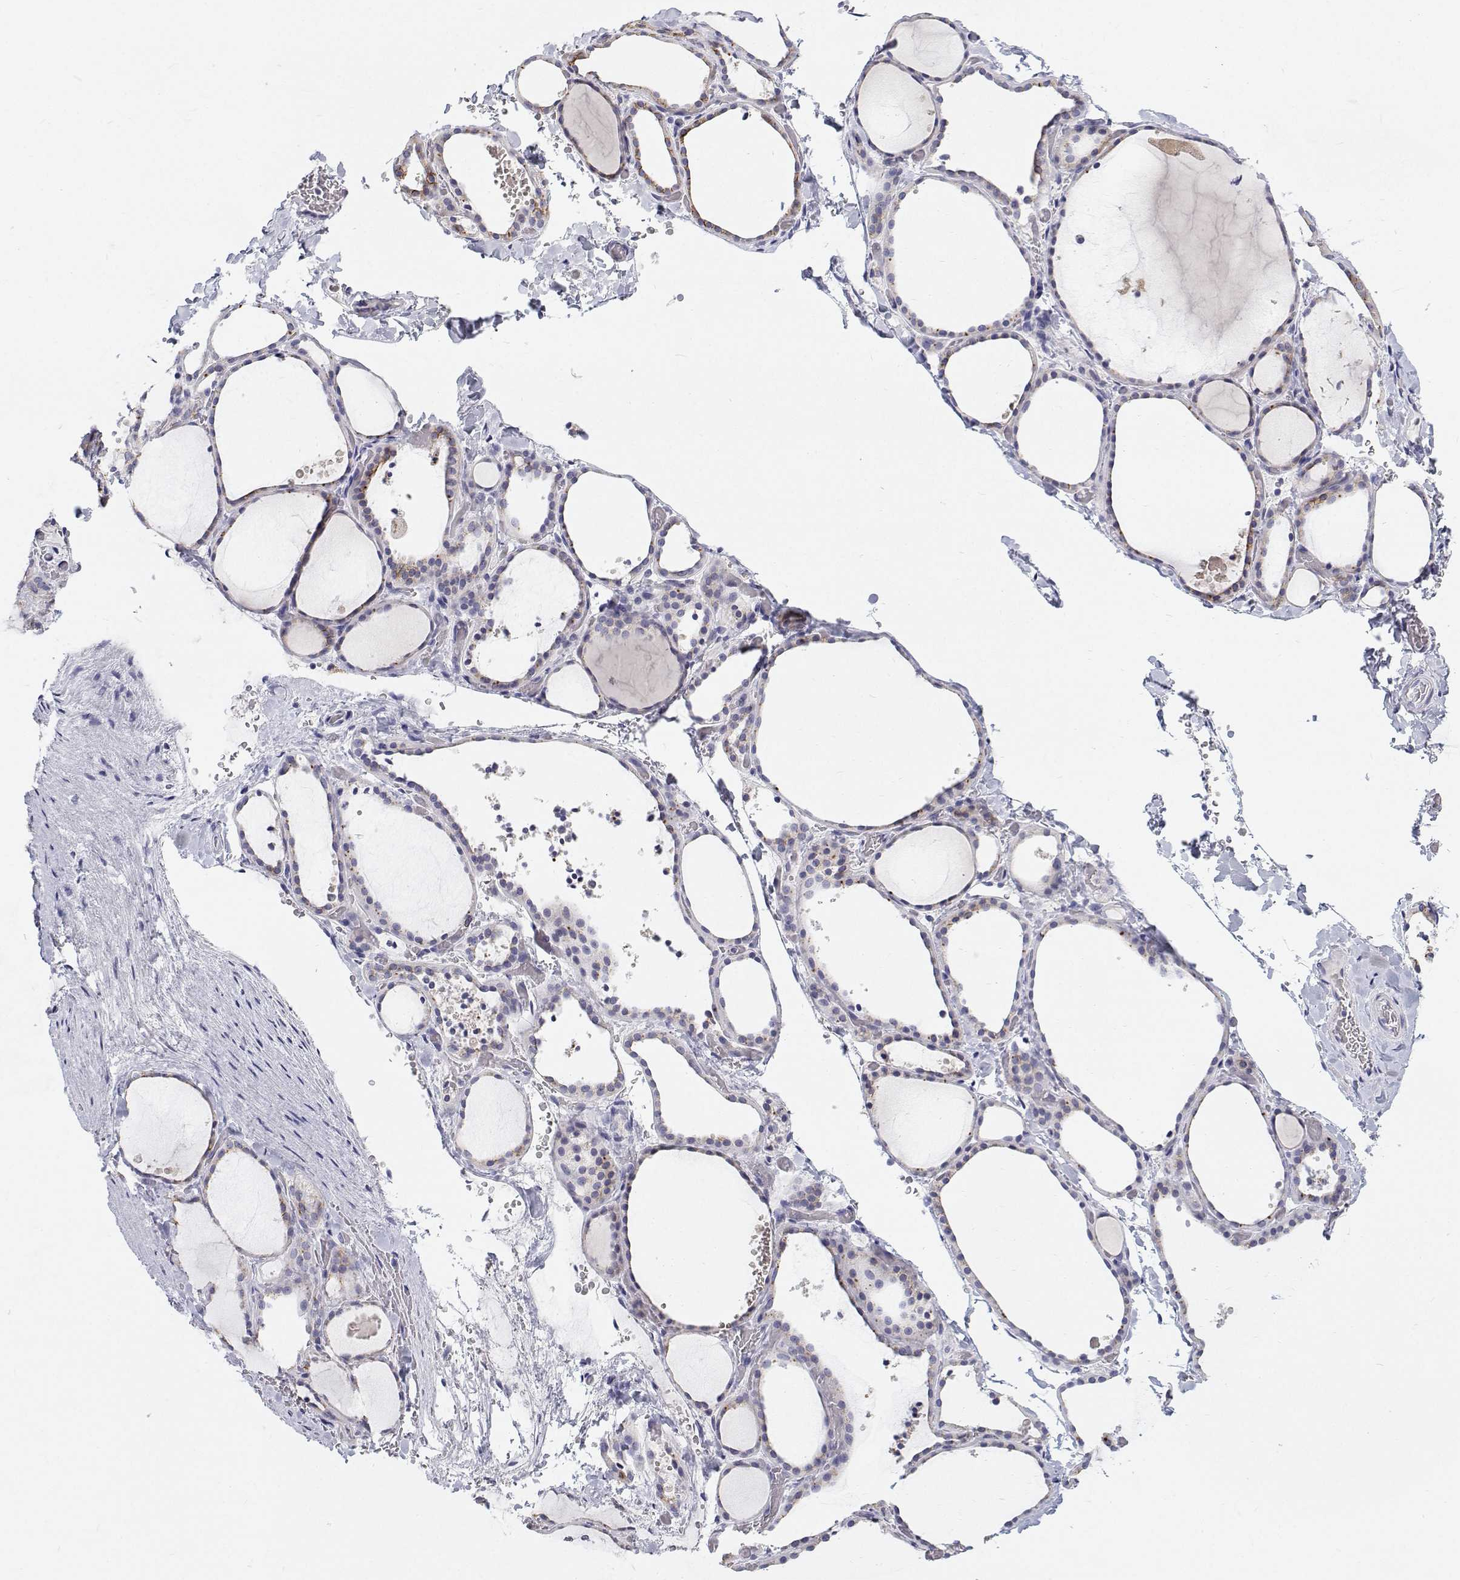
{"staining": {"intensity": "moderate", "quantity": "<25%", "location": "cytoplasmic/membranous"}, "tissue": "thyroid gland", "cell_type": "Glandular cells", "image_type": "normal", "snomed": [{"axis": "morphology", "description": "Normal tissue, NOS"}, {"axis": "topography", "description": "Thyroid gland"}], "caption": "Protein analysis of normal thyroid gland exhibits moderate cytoplasmic/membranous expression in approximately <25% of glandular cells. (Brightfield microscopy of DAB IHC at high magnification).", "gene": "NCR2", "patient": {"sex": "female", "age": 36}}